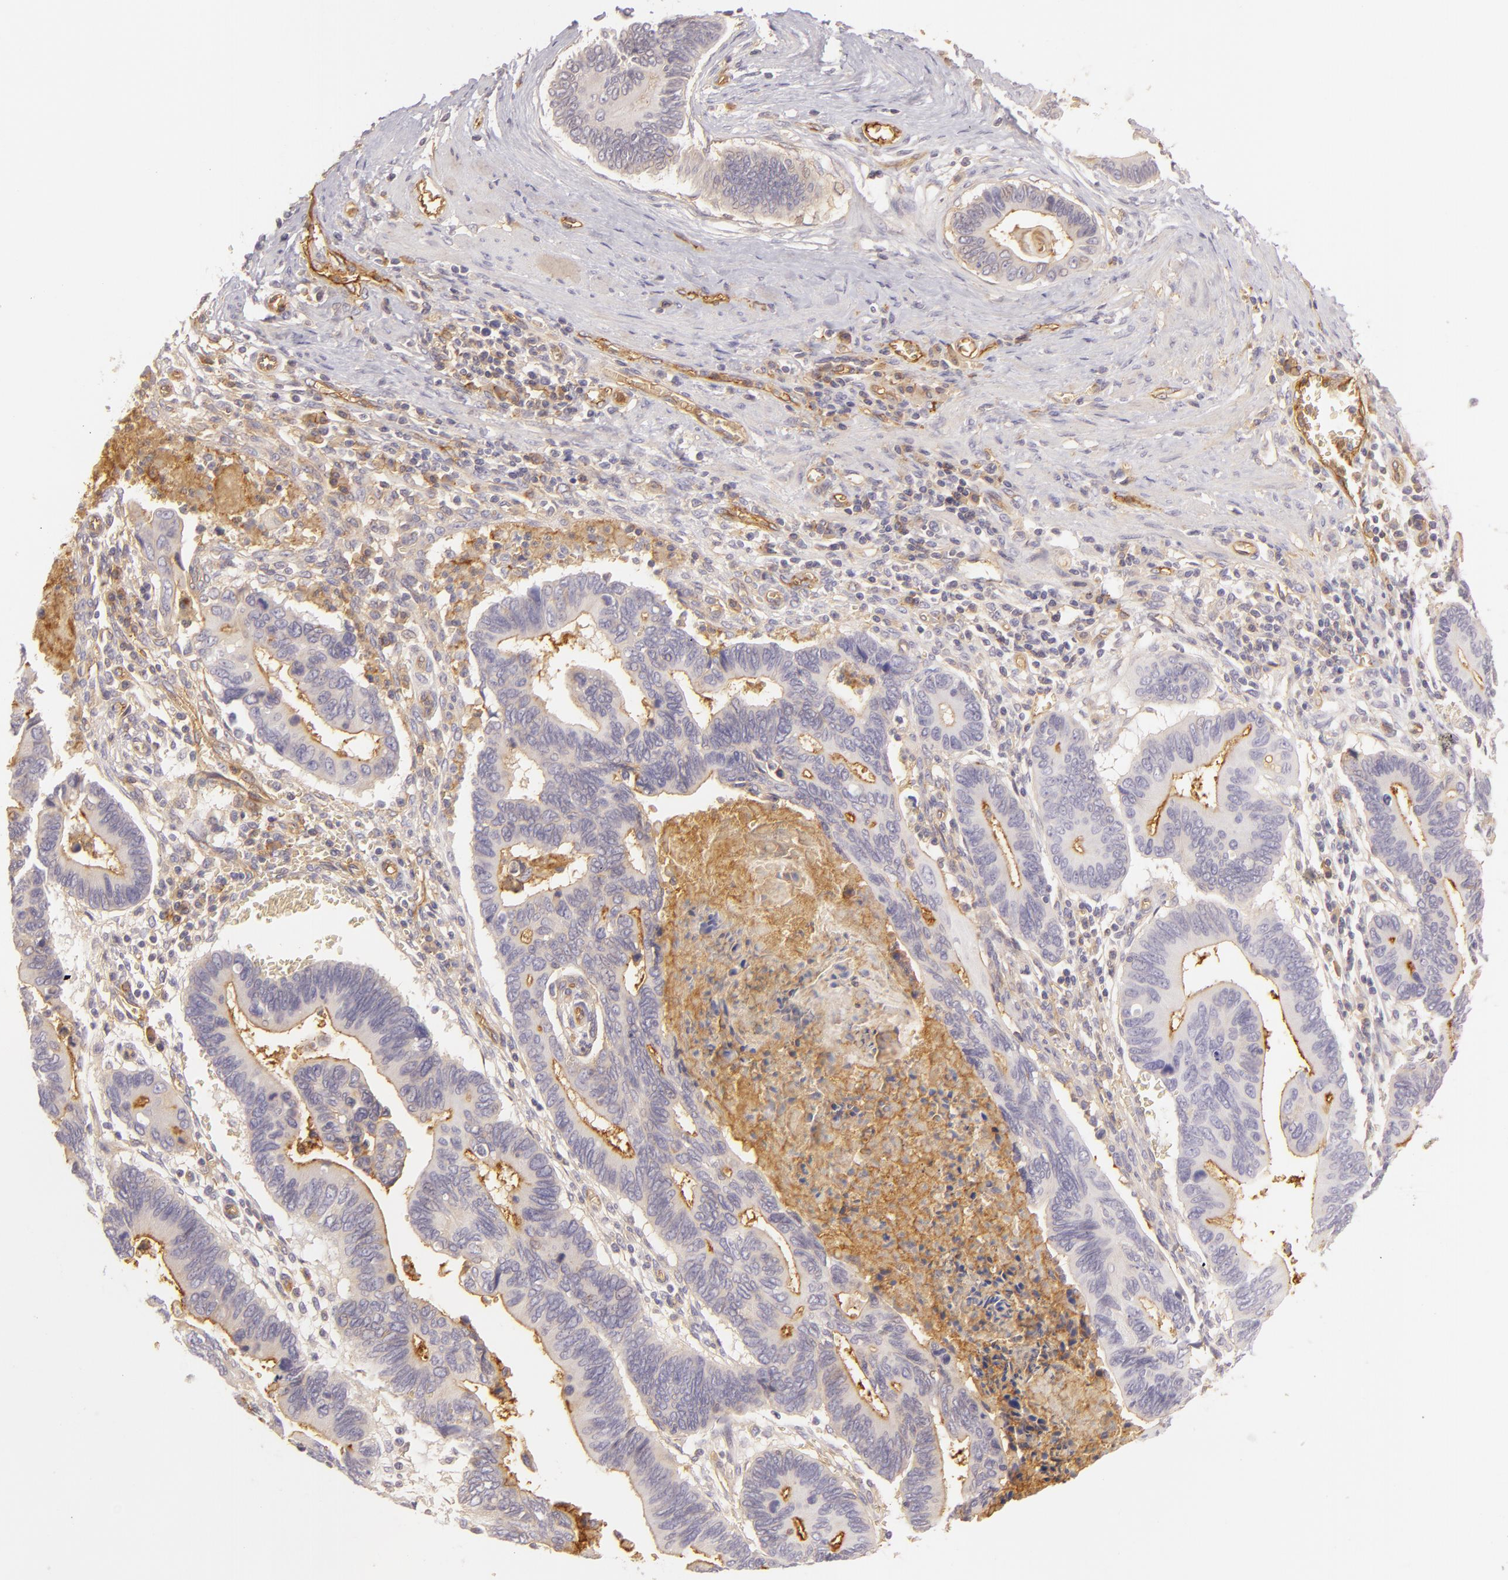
{"staining": {"intensity": "moderate", "quantity": ">75%", "location": "cytoplasmic/membranous"}, "tissue": "pancreatic cancer", "cell_type": "Tumor cells", "image_type": "cancer", "snomed": [{"axis": "morphology", "description": "Adenocarcinoma, NOS"}, {"axis": "topography", "description": "Pancreas"}], "caption": "Pancreatic cancer was stained to show a protein in brown. There is medium levels of moderate cytoplasmic/membranous expression in about >75% of tumor cells.", "gene": "CD59", "patient": {"sex": "female", "age": 70}}